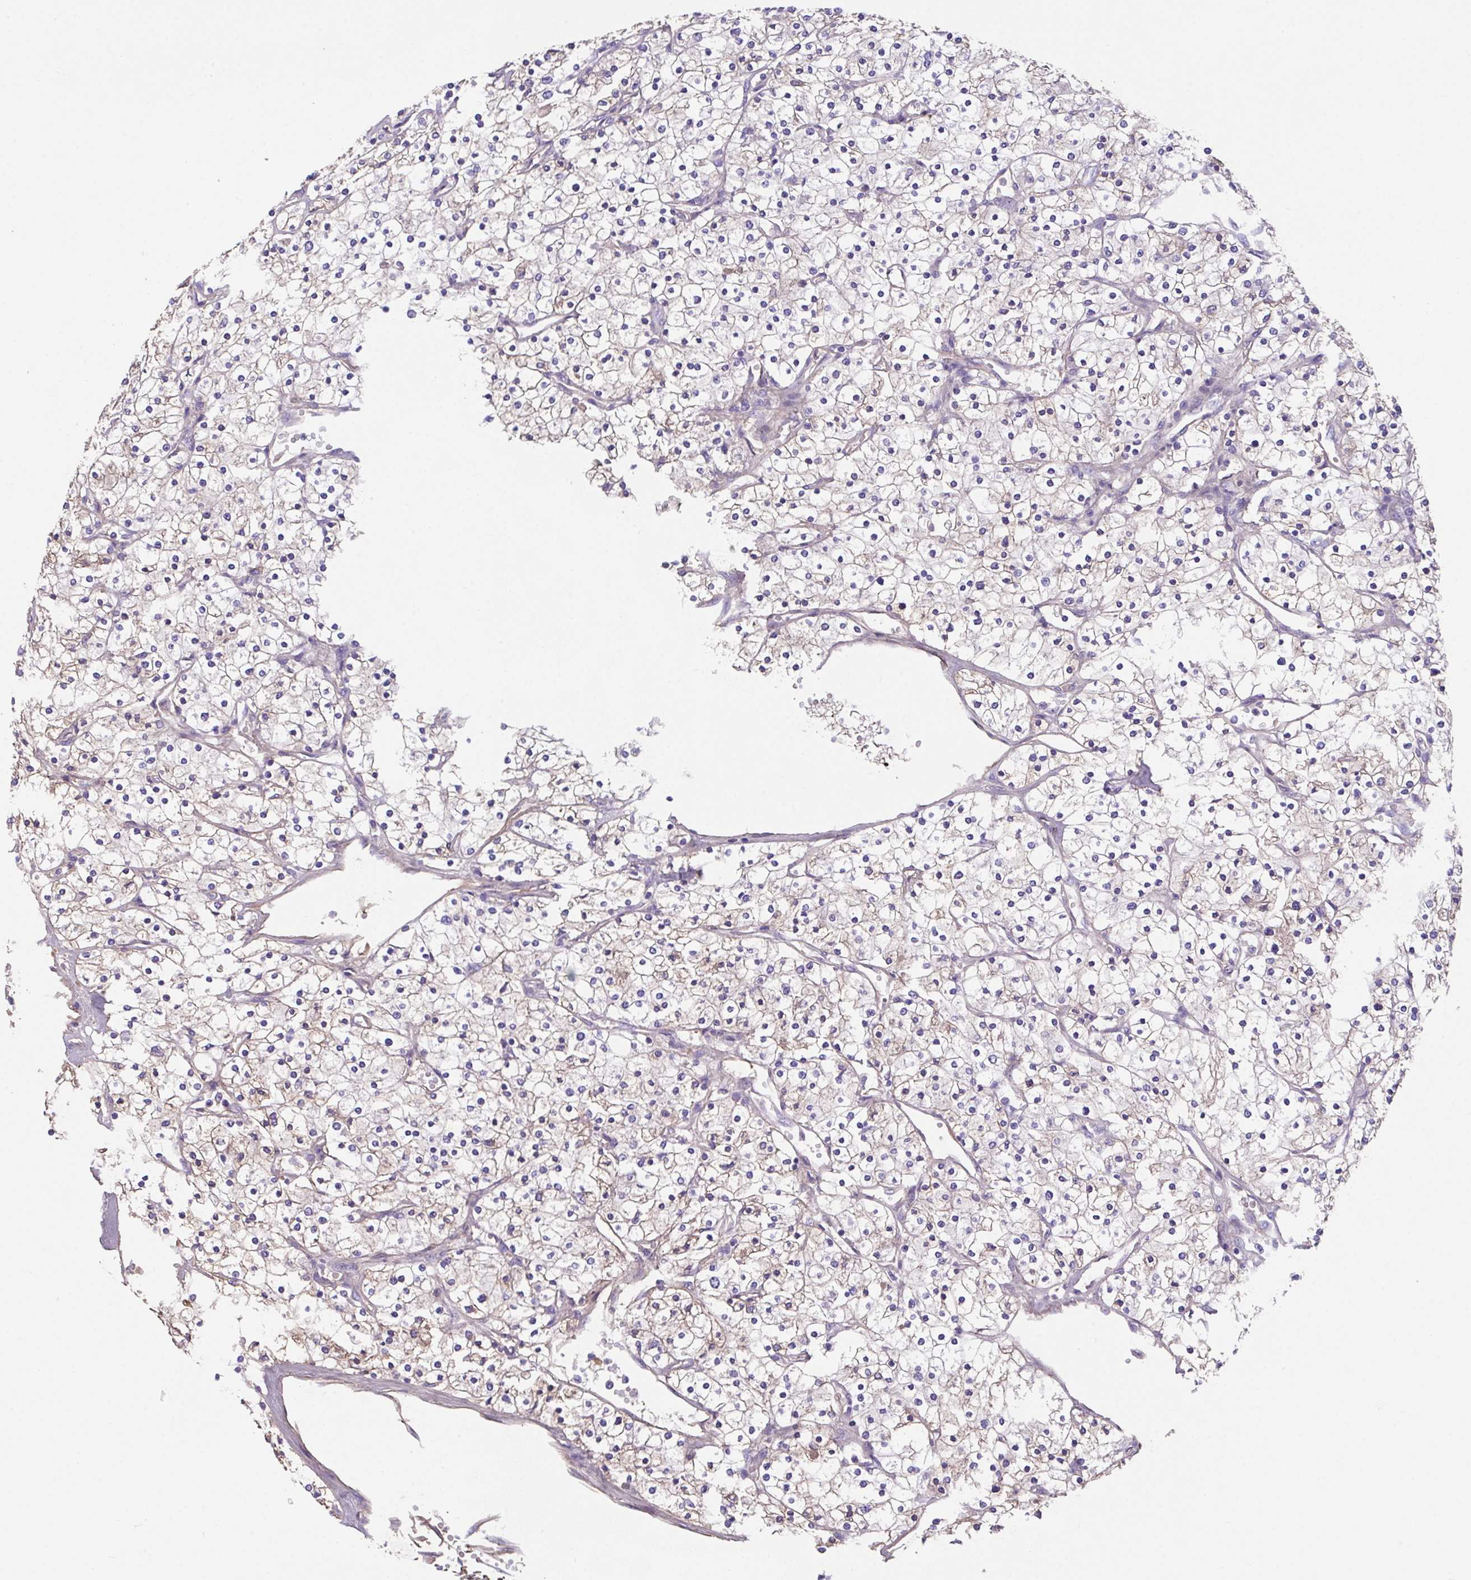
{"staining": {"intensity": "weak", "quantity": ">75%", "location": "cytoplasmic/membranous"}, "tissue": "renal cancer", "cell_type": "Tumor cells", "image_type": "cancer", "snomed": [{"axis": "morphology", "description": "Adenocarcinoma, NOS"}, {"axis": "topography", "description": "Kidney"}], "caption": "A micrograph of adenocarcinoma (renal) stained for a protein reveals weak cytoplasmic/membranous brown staining in tumor cells. The staining was performed using DAB to visualize the protein expression in brown, while the nuclei were stained in blue with hematoxylin (Magnification: 20x).", "gene": "ZNF813", "patient": {"sex": "male", "age": 80}}